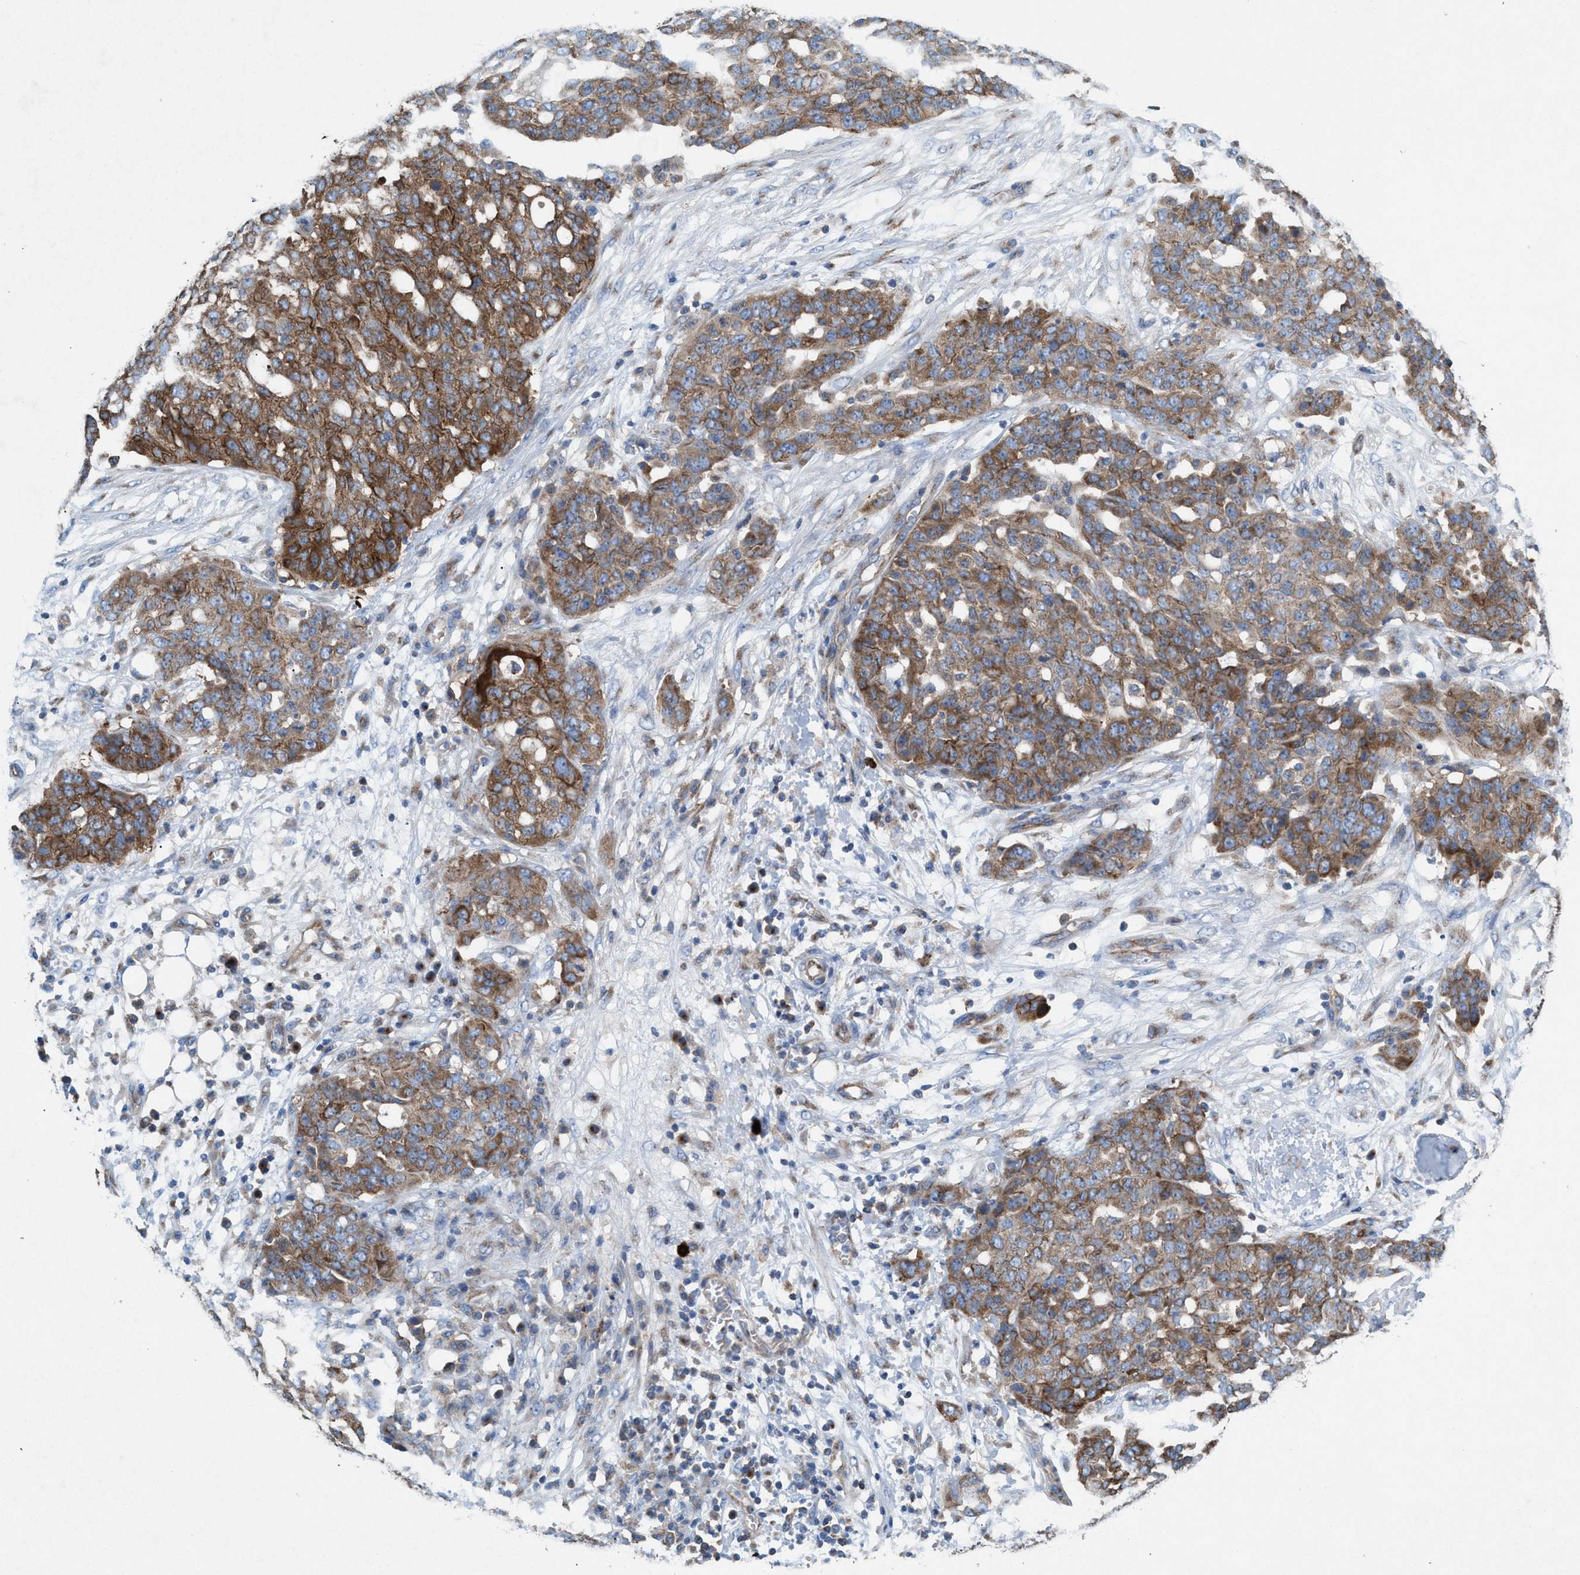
{"staining": {"intensity": "moderate", "quantity": ">75%", "location": "cytoplasmic/membranous"}, "tissue": "ovarian cancer", "cell_type": "Tumor cells", "image_type": "cancer", "snomed": [{"axis": "morphology", "description": "Cystadenocarcinoma, serous, NOS"}, {"axis": "topography", "description": "Soft tissue"}, {"axis": "topography", "description": "Ovary"}], "caption": "The photomicrograph reveals a brown stain indicating the presence of a protein in the cytoplasmic/membranous of tumor cells in ovarian cancer. Nuclei are stained in blue.", "gene": "NYAP1", "patient": {"sex": "female", "age": 57}}